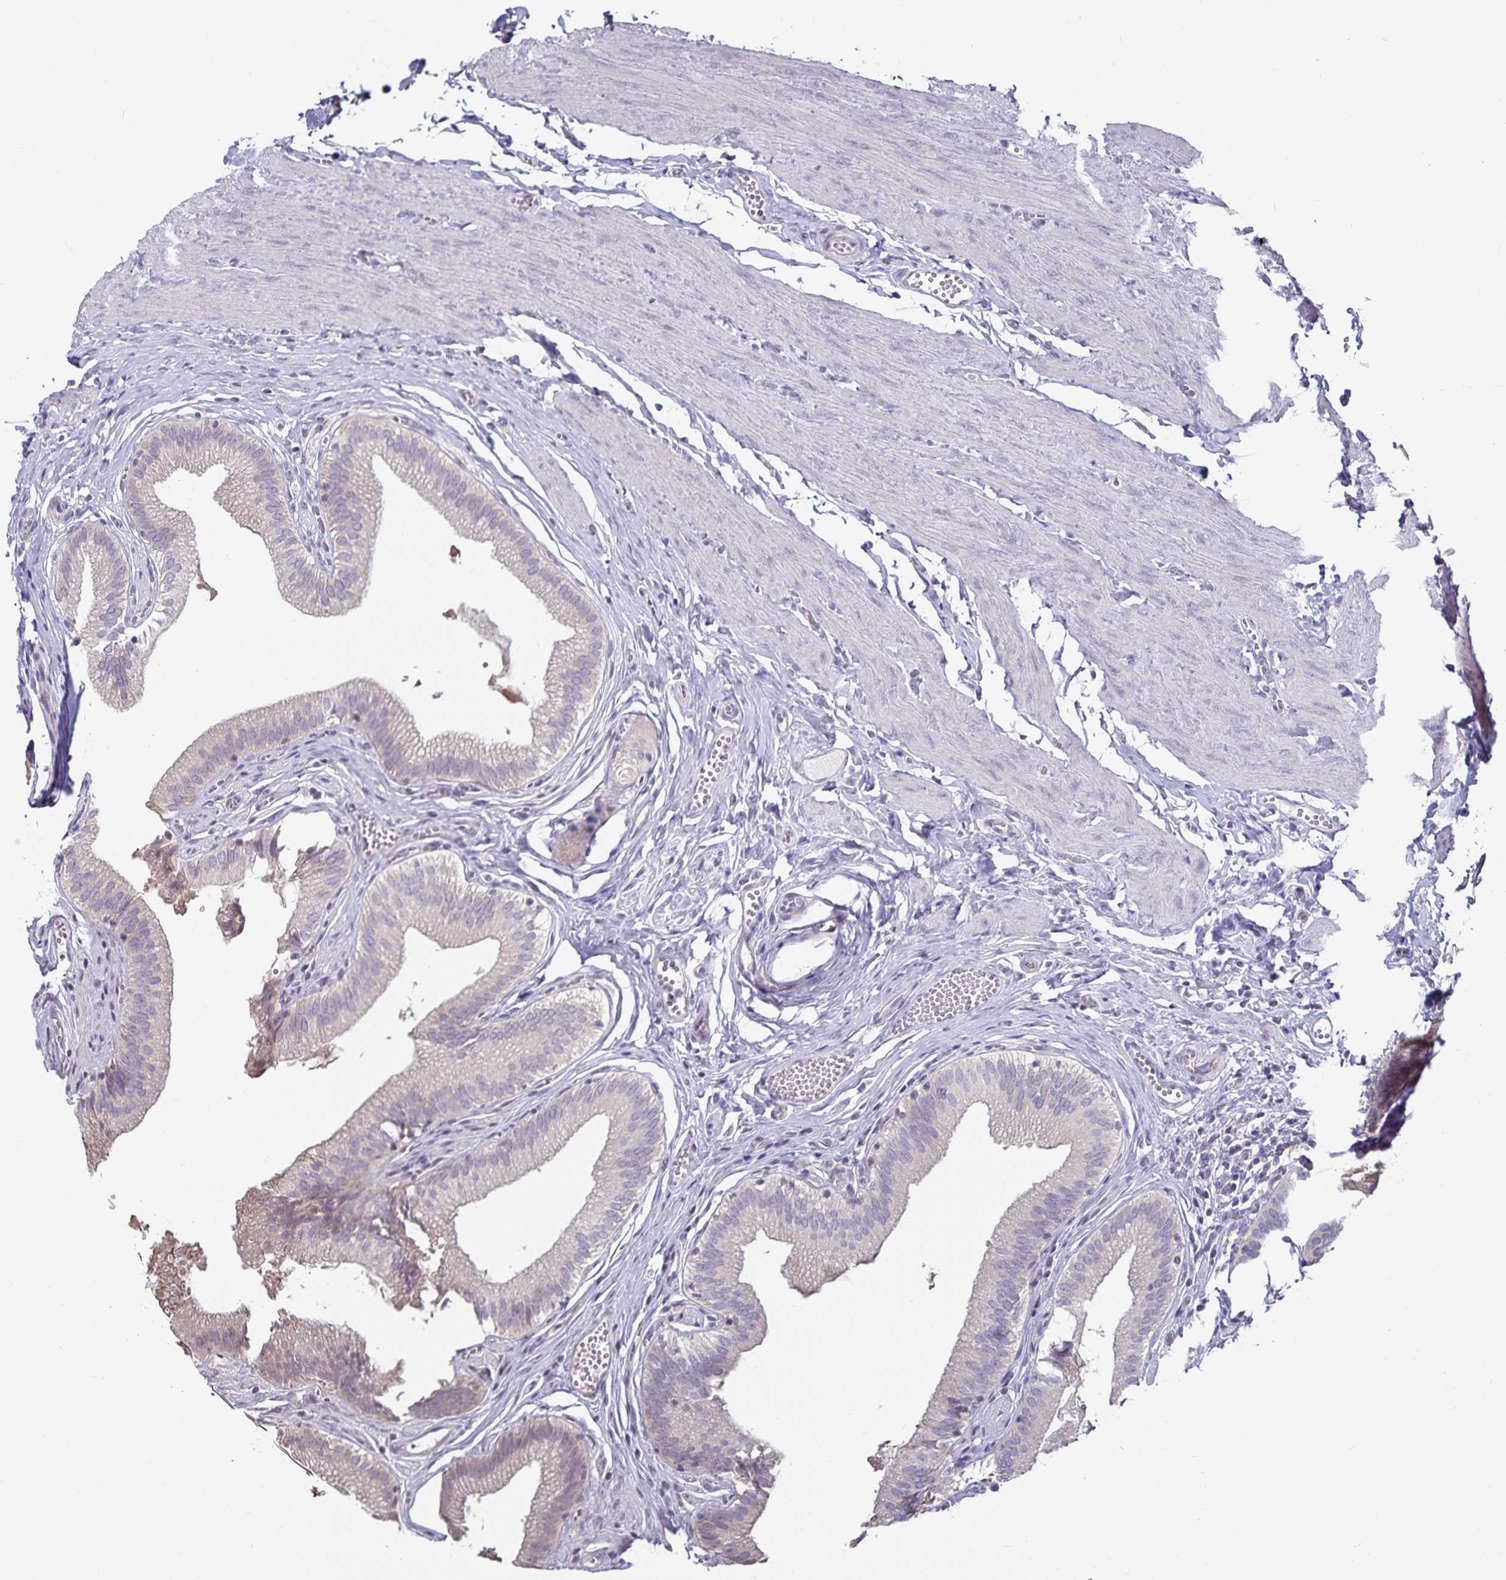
{"staining": {"intensity": "weak", "quantity": "25%-75%", "location": "cytoplasmic/membranous"}, "tissue": "gallbladder", "cell_type": "Glandular cells", "image_type": "normal", "snomed": [{"axis": "morphology", "description": "Normal tissue, NOS"}, {"axis": "topography", "description": "Gallbladder"}, {"axis": "topography", "description": "Peripheral nerve tissue"}], "caption": "The image reveals a brown stain indicating the presence of a protein in the cytoplasmic/membranous of glandular cells in gallbladder. (Brightfield microscopy of DAB IHC at high magnification).", "gene": "DNAH9", "patient": {"sex": "male", "age": 17}}